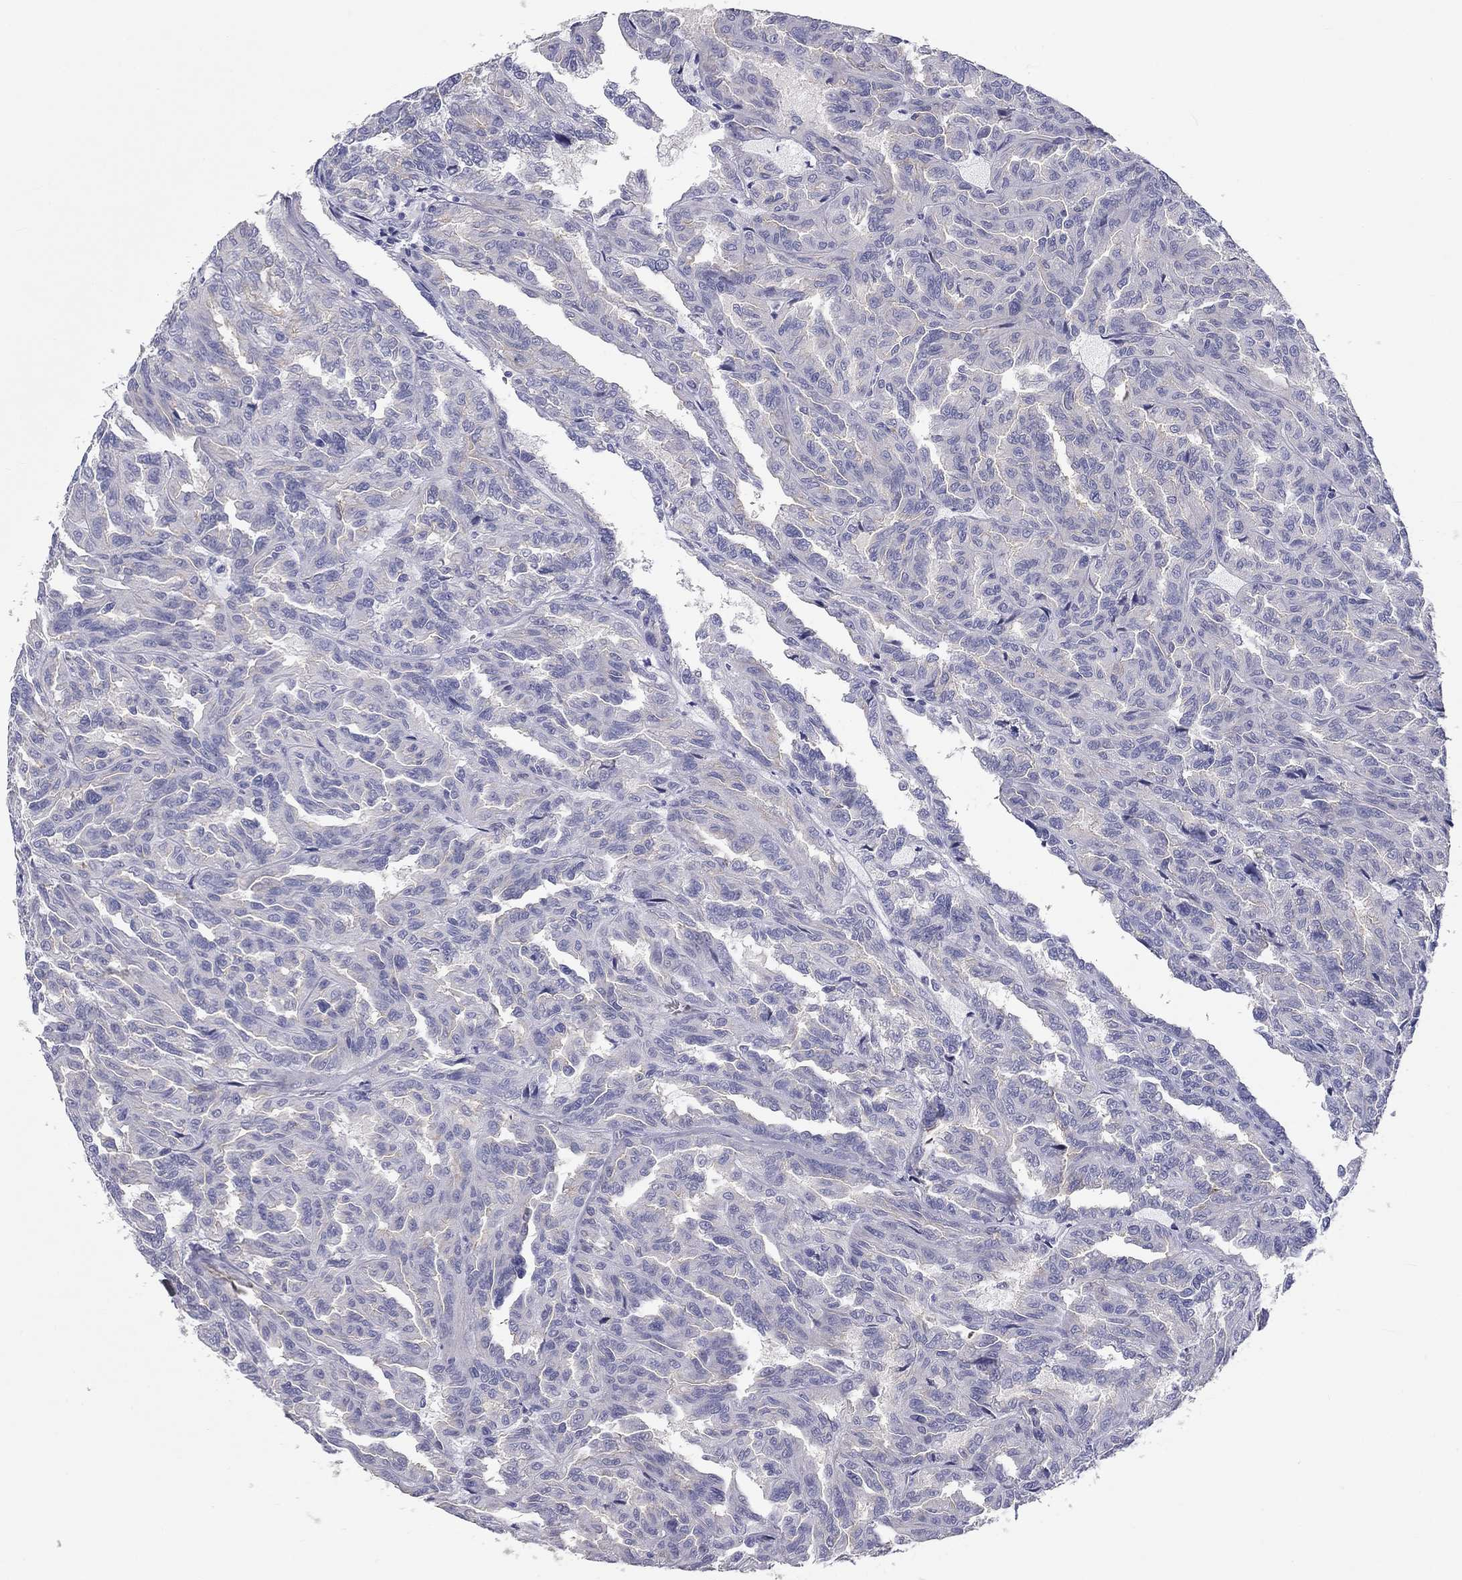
{"staining": {"intensity": "negative", "quantity": "none", "location": "none"}, "tissue": "renal cancer", "cell_type": "Tumor cells", "image_type": "cancer", "snomed": [{"axis": "morphology", "description": "Adenocarcinoma, NOS"}, {"axis": "topography", "description": "Kidney"}], "caption": "Image shows no significant protein positivity in tumor cells of adenocarcinoma (renal).", "gene": "DNALI1", "patient": {"sex": "male", "age": 79}}